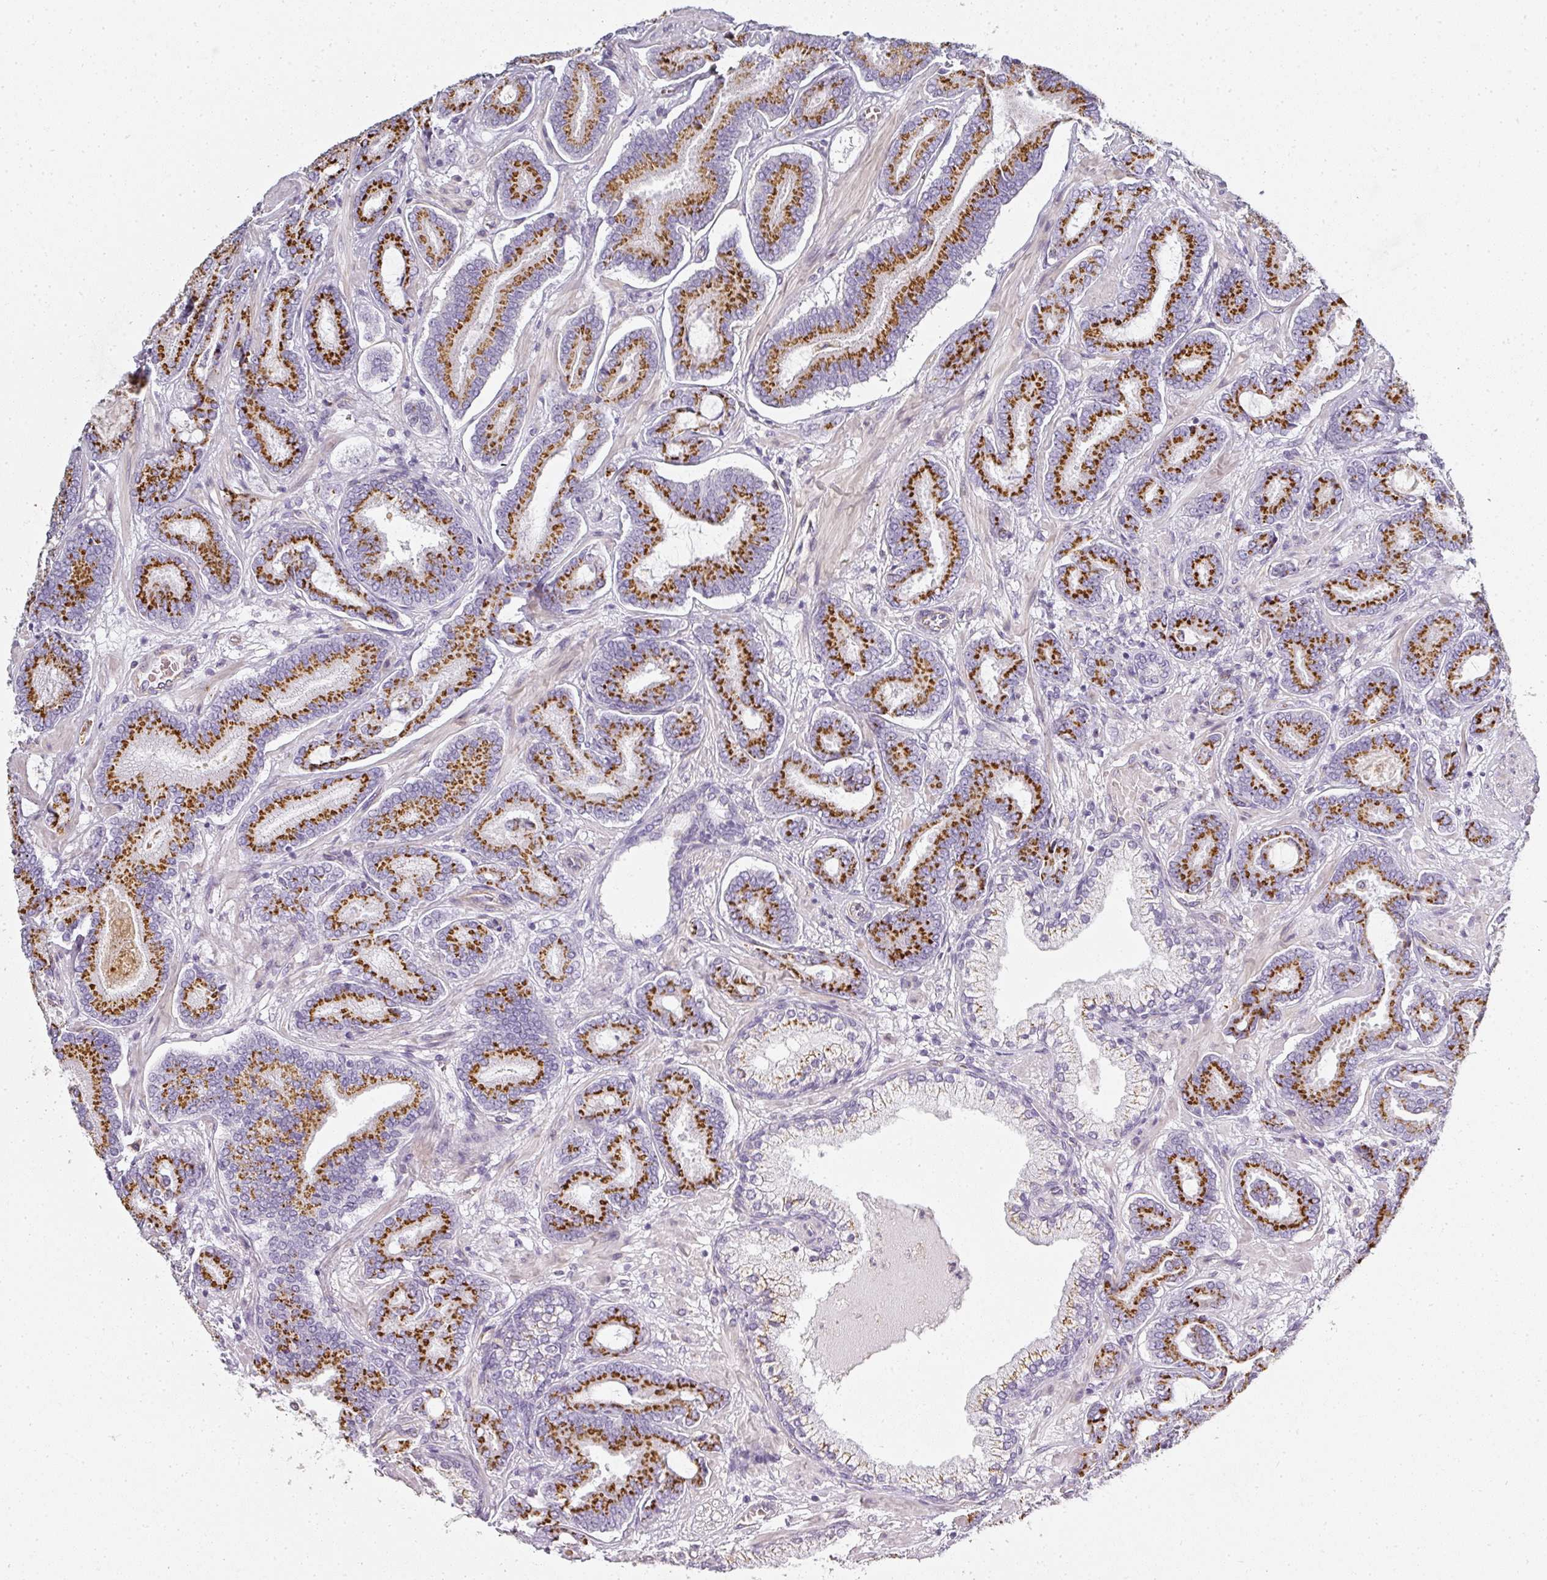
{"staining": {"intensity": "strong", "quantity": ">75%", "location": "cytoplasmic/membranous"}, "tissue": "prostate cancer", "cell_type": "Tumor cells", "image_type": "cancer", "snomed": [{"axis": "morphology", "description": "Adenocarcinoma, Low grade"}, {"axis": "topography", "description": "Prostate and seminal vesicle, NOS"}], "caption": "Tumor cells reveal strong cytoplasmic/membranous positivity in approximately >75% of cells in prostate adenocarcinoma (low-grade).", "gene": "ATP8B2", "patient": {"sex": "male", "age": 61}}